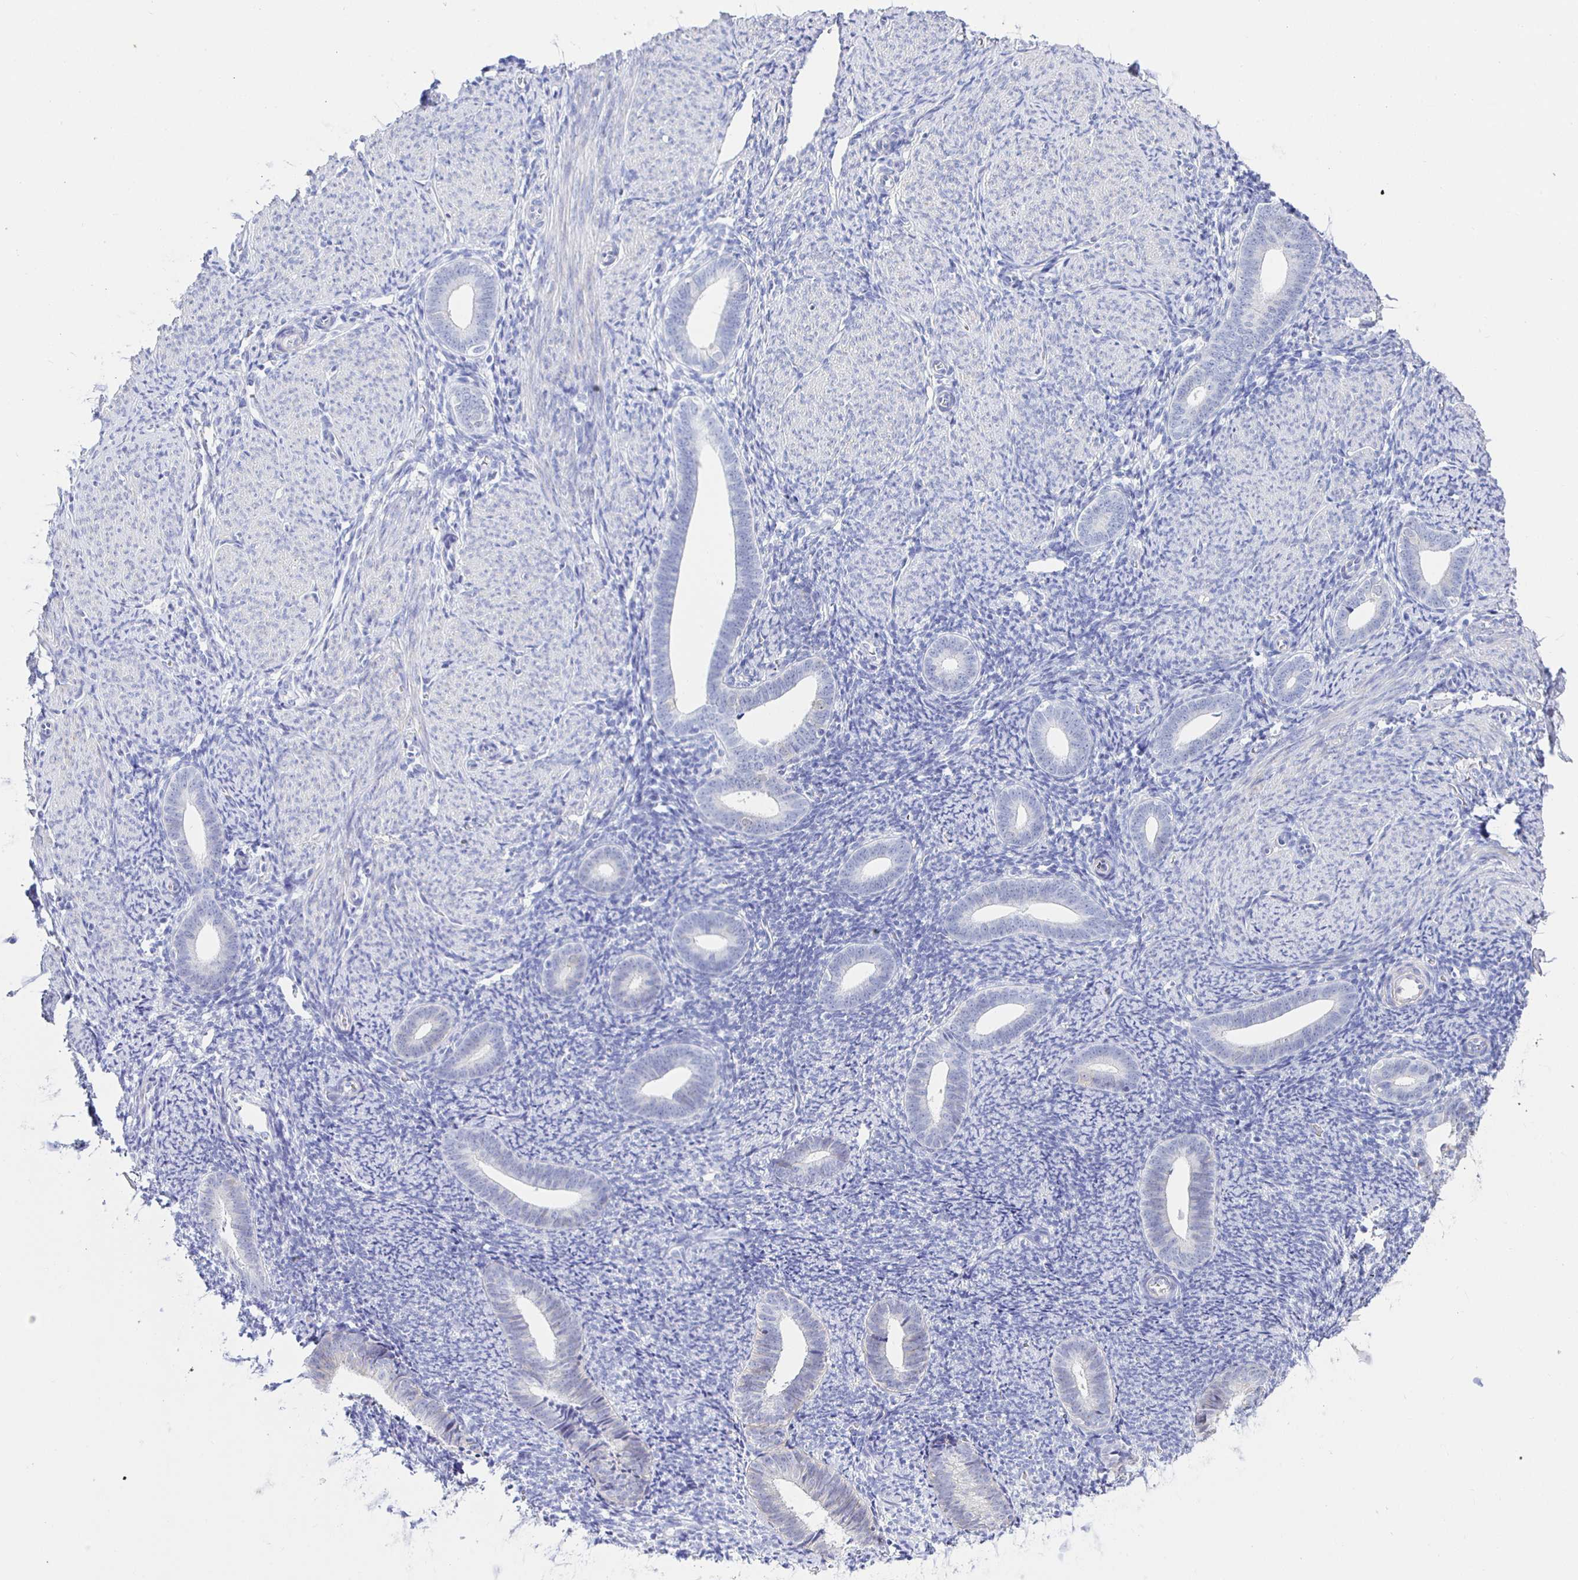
{"staining": {"intensity": "negative", "quantity": "none", "location": "none"}, "tissue": "endometrium", "cell_type": "Cells in endometrial stroma", "image_type": "normal", "snomed": [{"axis": "morphology", "description": "Normal tissue, NOS"}, {"axis": "topography", "description": "Endometrium"}], "caption": "Micrograph shows no significant protein staining in cells in endometrial stroma of benign endometrium. (Brightfield microscopy of DAB IHC at high magnification).", "gene": "HSPA4L", "patient": {"sex": "female", "age": 39}}